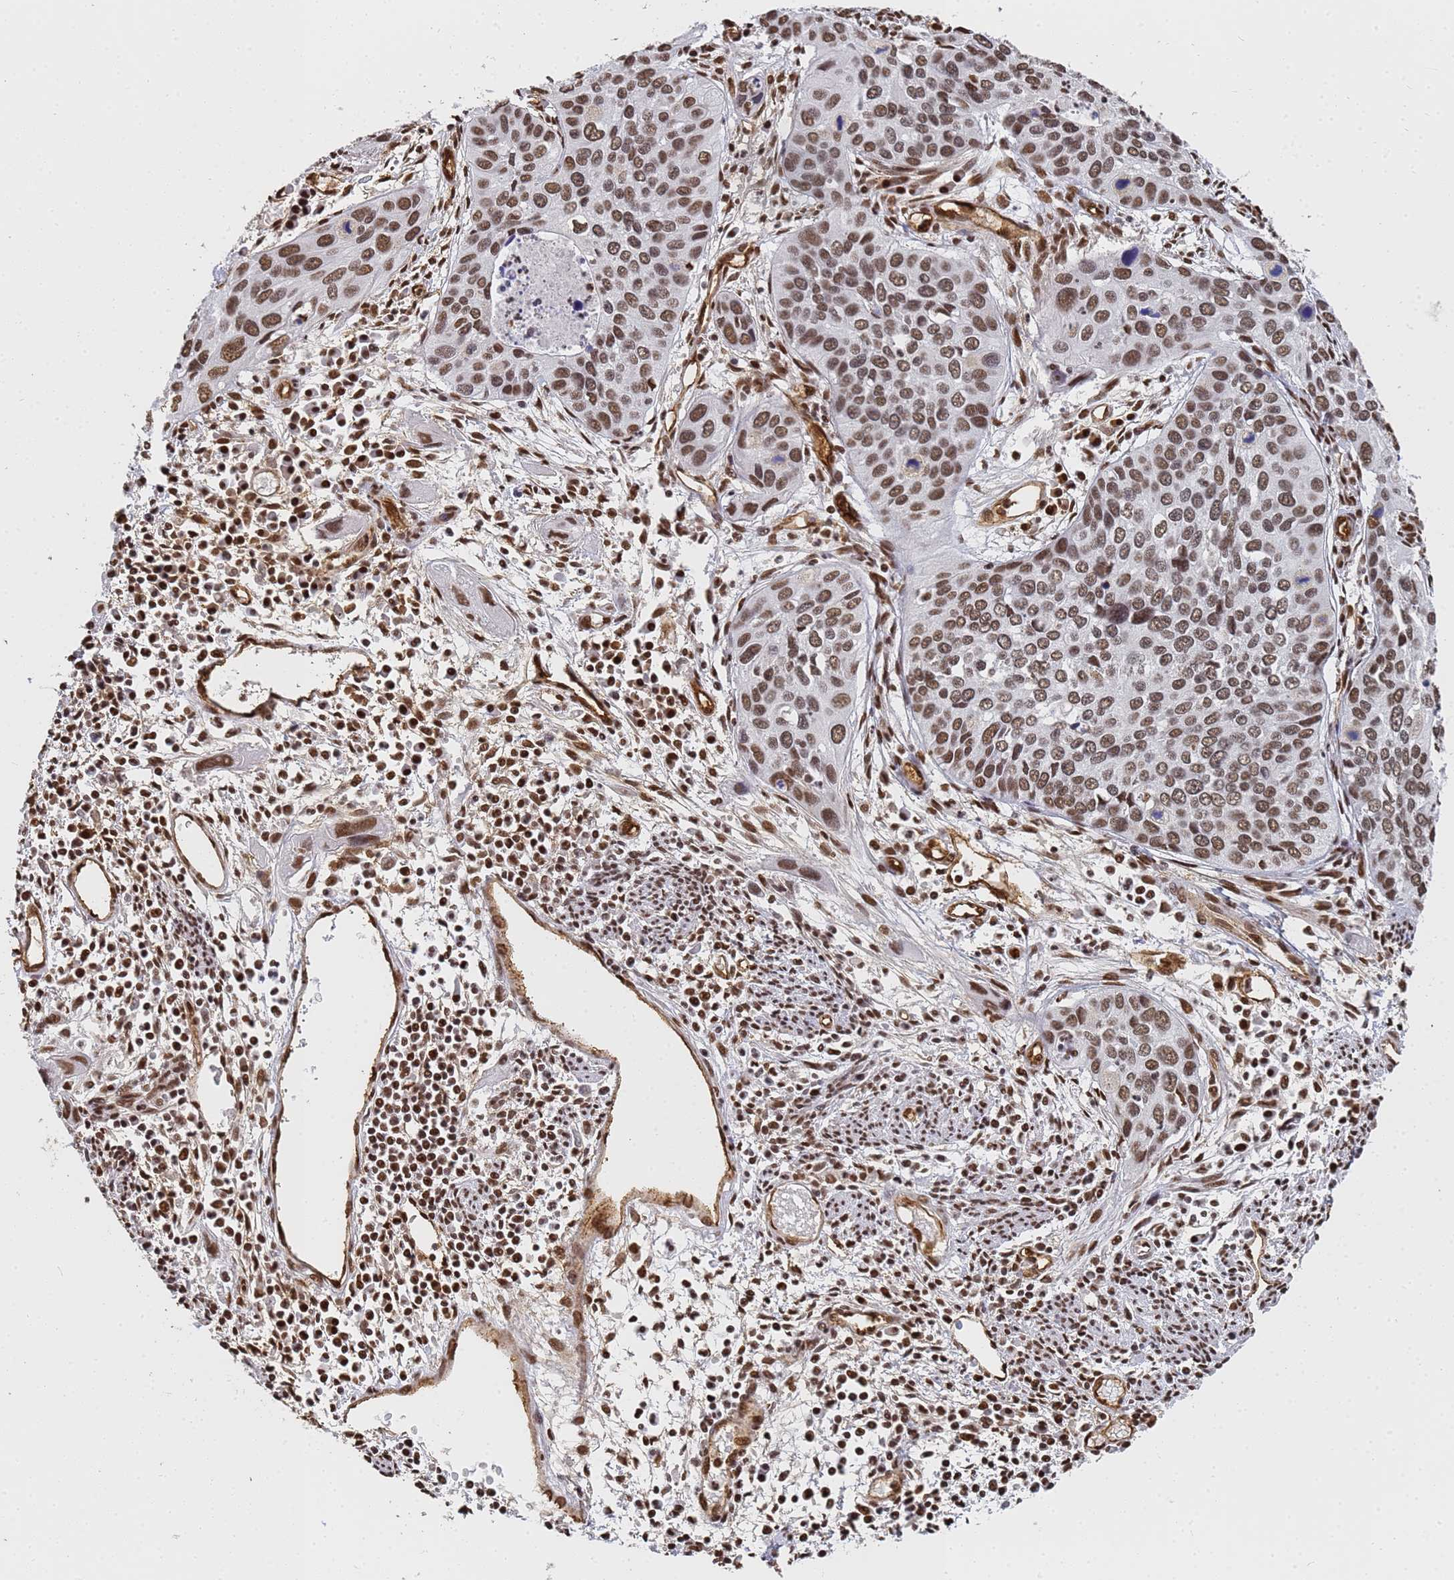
{"staining": {"intensity": "moderate", "quantity": ">75%", "location": "nuclear"}, "tissue": "cervical cancer", "cell_type": "Tumor cells", "image_type": "cancer", "snomed": [{"axis": "morphology", "description": "Squamous cell carcinoma, NOS"}, {"axis": "topography", "description": "Cervix"}], "caption": "This image reveals IHC staining of human cervical squamous cell carcinoma, with medium moderate nuclear staining in about >75% of tumor cells.", "gene": "RAVER2", "patient": {"sex": "female", "age": 55}}